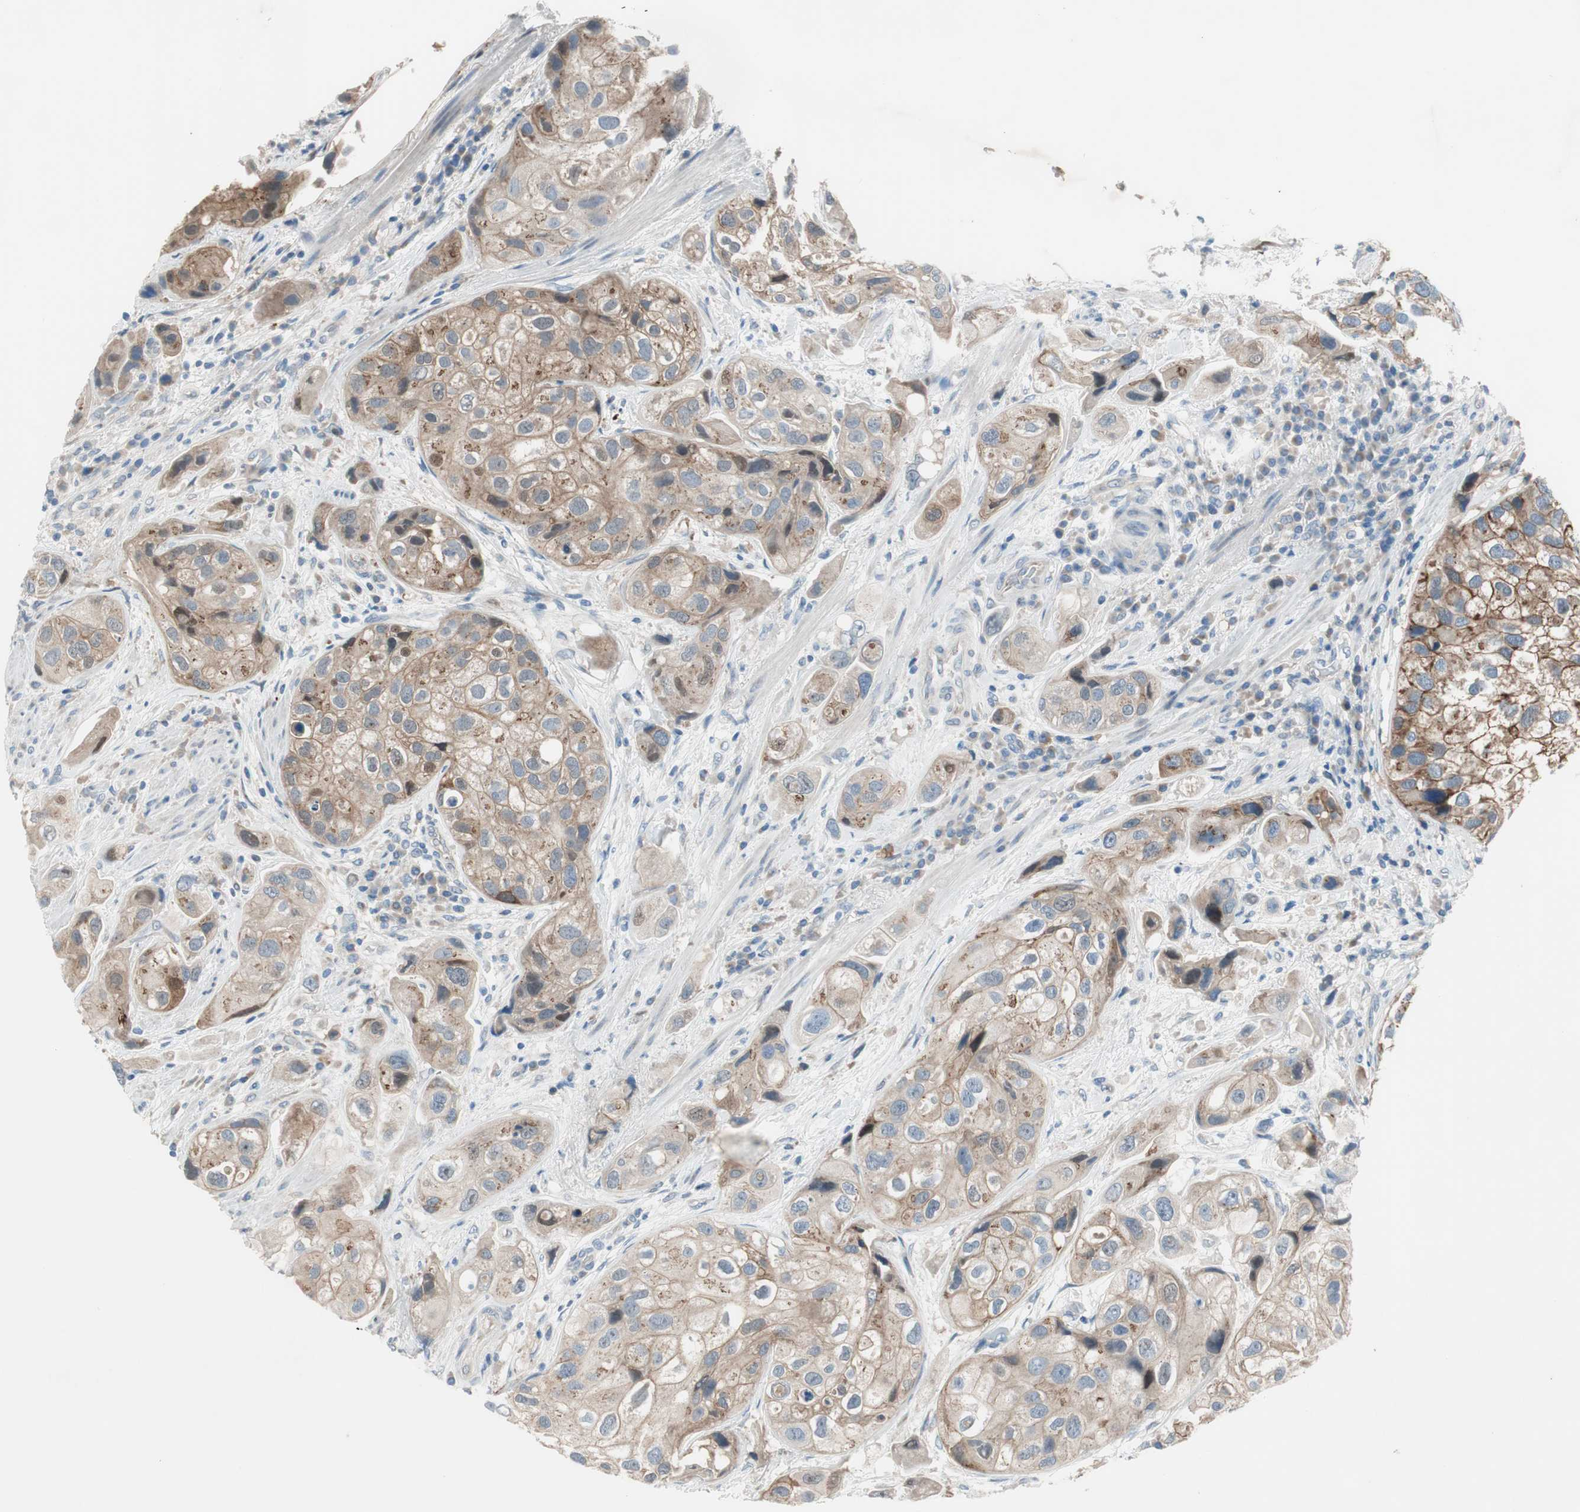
{"staining": {"intensity": "moderate", "quantity": ">75%", "location": "cytoplasmic/membranous"}, "tissue": "urothelial cancer", "cell_type": "Tumor cells", "image_type": "cancer", "snomed": [{"axis": "morphology", "description": "Urothelial carcinoma, High grade"}, {"axis": "topography", "description": "Urinary bladder"}], "caption": "Urothelial cancer was stained to show a protein in brown. There is medium levels of moderate cytoplasmic/membranous expression in approximately >75% of tumor cells.", "gene": "PRRG4", "patient": {"sex": "female", "age": 64}}